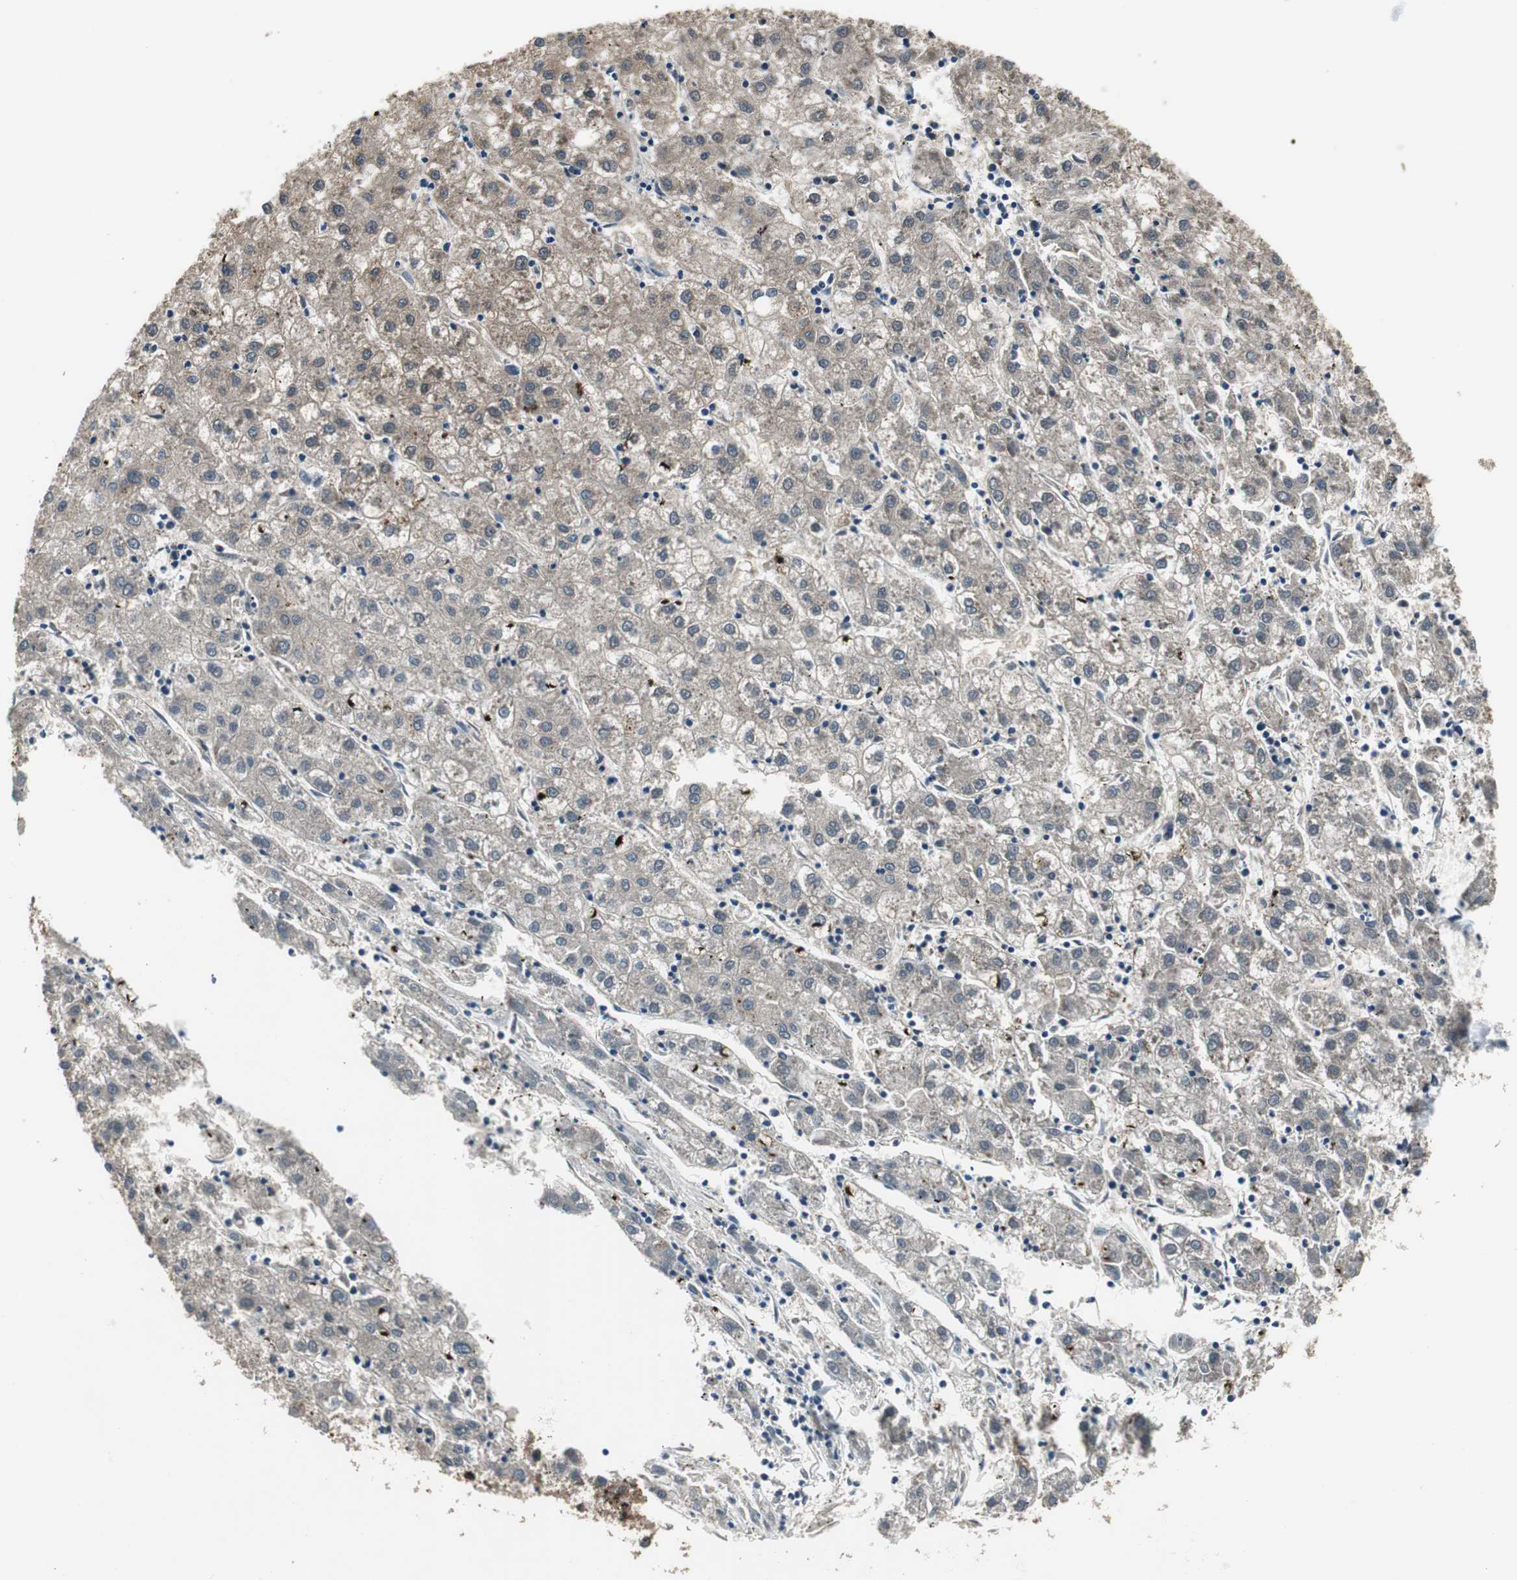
{"staining": {"intensity": "weak", "quantity": "25%-75%", "location": "cytoplasmic/membranous"}, "tissue": "liver cancer", "cell_type": "Tumor cells", "image_type": "cancer", "snomed": [{"axis": "morphology", "description": "Carcinoma, Hepatocellular, NOS"}, {"axis": "topography", "description": "Liver"}], "caption": "Tumor cells exhibit low levels of weak cytoplasmic/membranous expression in approximately 25%-75% of cells in human liver cancer. (DAB = brown stain, brightfield microscopy at high magnification).", "gene": "PI4KB", "patient": {"sex": "male", "age": 72}}